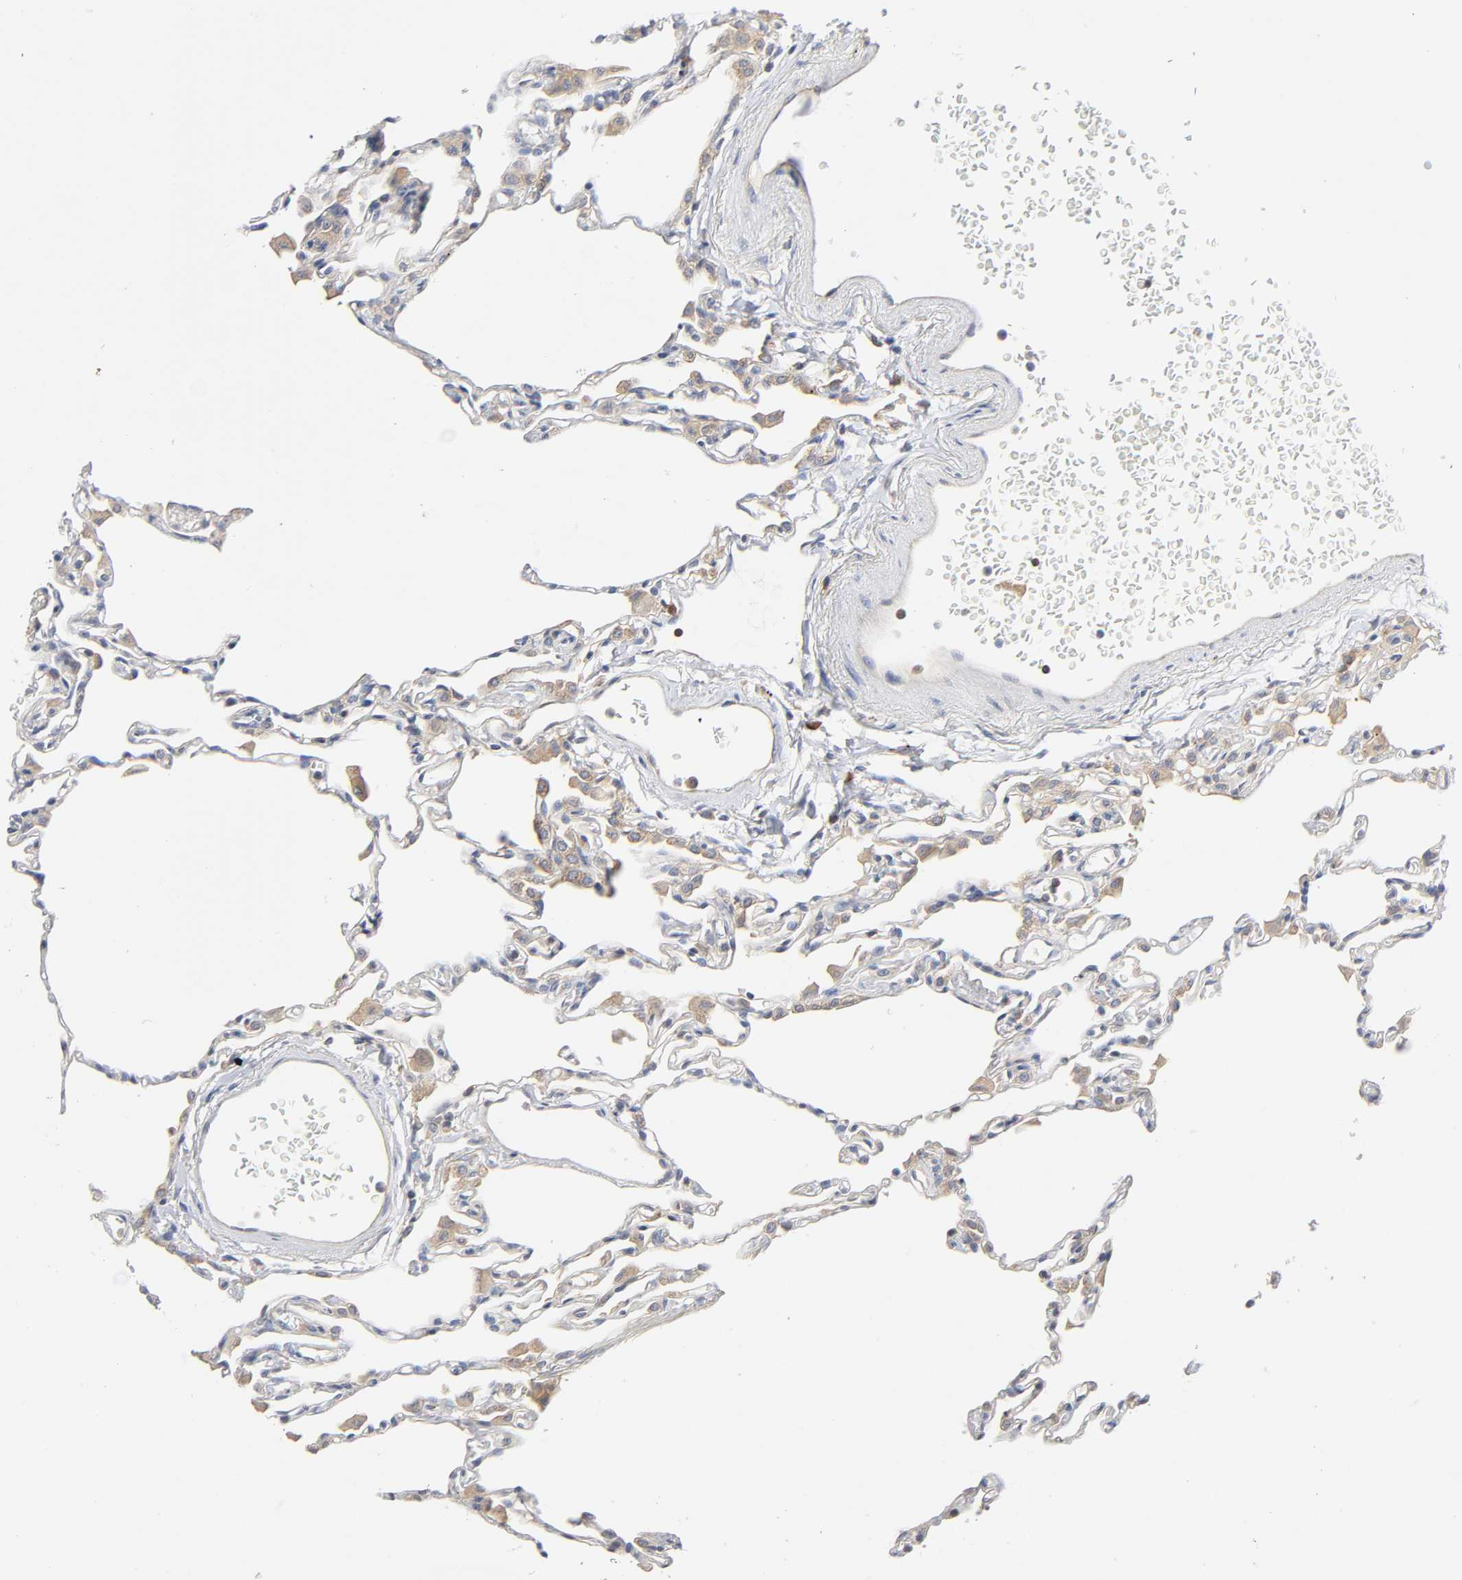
{"staining": {"intensity": "moderate", "quantity": "25%-75%", "location": "cytoplasmic/membranous"}, "tissue": "lung", "cell_type": "Alveolar cells", "image_type": "normal", "snomed": [{"axis": "morphology", "description": "Normal tissue, NOS"}, {"axis": "topography", "description": "Lung"}], "caption": "This photomicrograph shows immunohistochemistry (IHC) staining of normal human lung, with medium moderate cytoplasmic/membranous positivity in about 25%-75% of alveolar cells.", "gene": "IQCJ", "patient": {"sex": "female", "age": 49}}